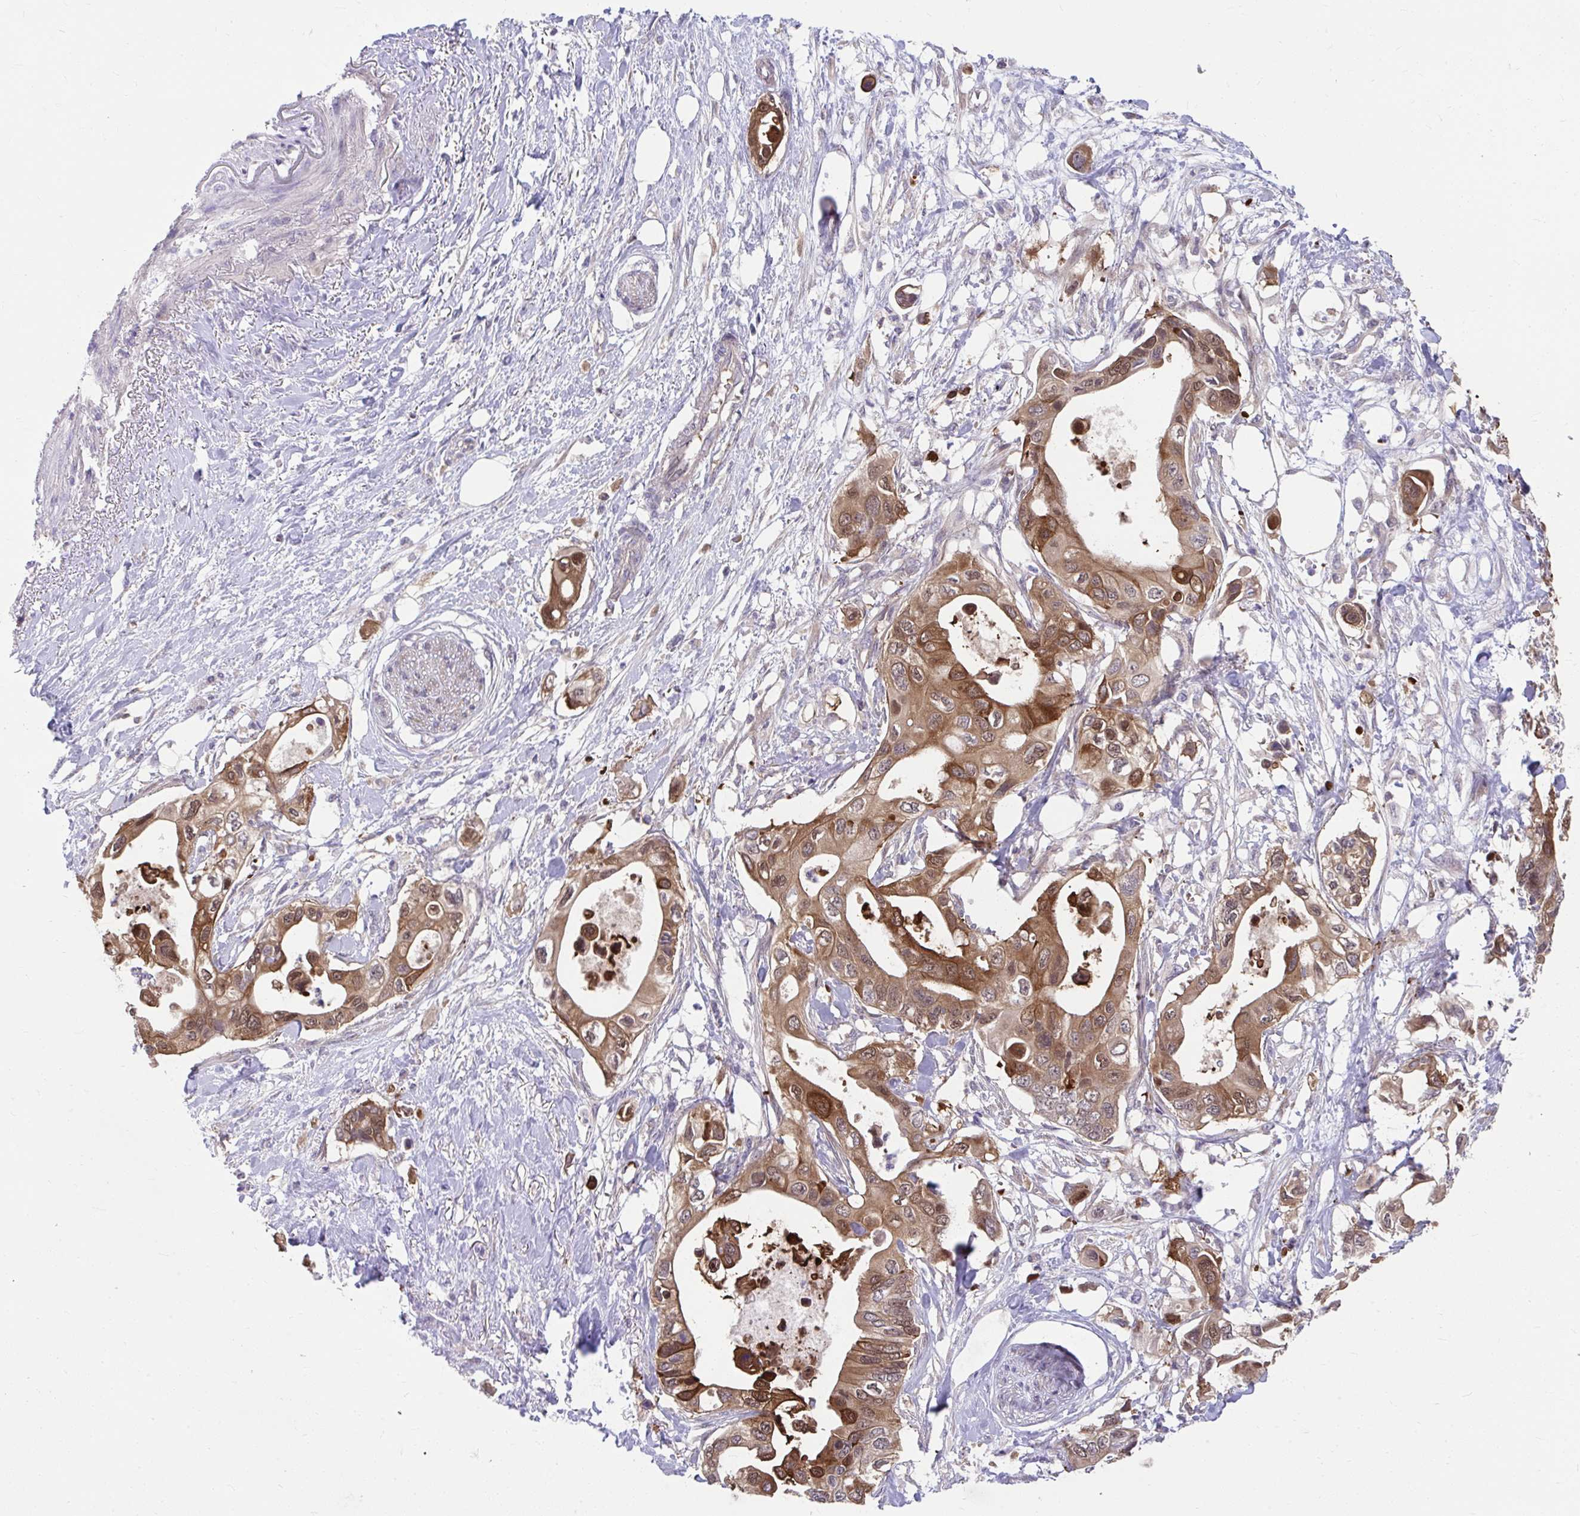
{"staining": {"intensity": "moderate", "quantity": ">75%", "location": "cytoplasmic/membranous,nuclear"}, "tissue": "pancreatic cancer", "cell_type": "Tumor cells", "image_type": "cancer", "snomed": [{"axis": "morphology", "description": "Adenocarcinoma, NOS"}, {"axis": "topography", "description": "Pancreas"}], "caption": "High-magnification brightfield microscopy of pancreatic adenocarcinoma stained with DAB (3,3'-diaminobenzidine) (brown) and counterstained with hematoxylin (blue). tumor cells exhibit moderate cytoplasmic/membranous and nuclear staining is present in about>75% of cells. (DAB = brown stain, brightfield microscopy at high magnification).", "gene": "PCDHB7", "patient": {"sex": "female", "age": 63}}